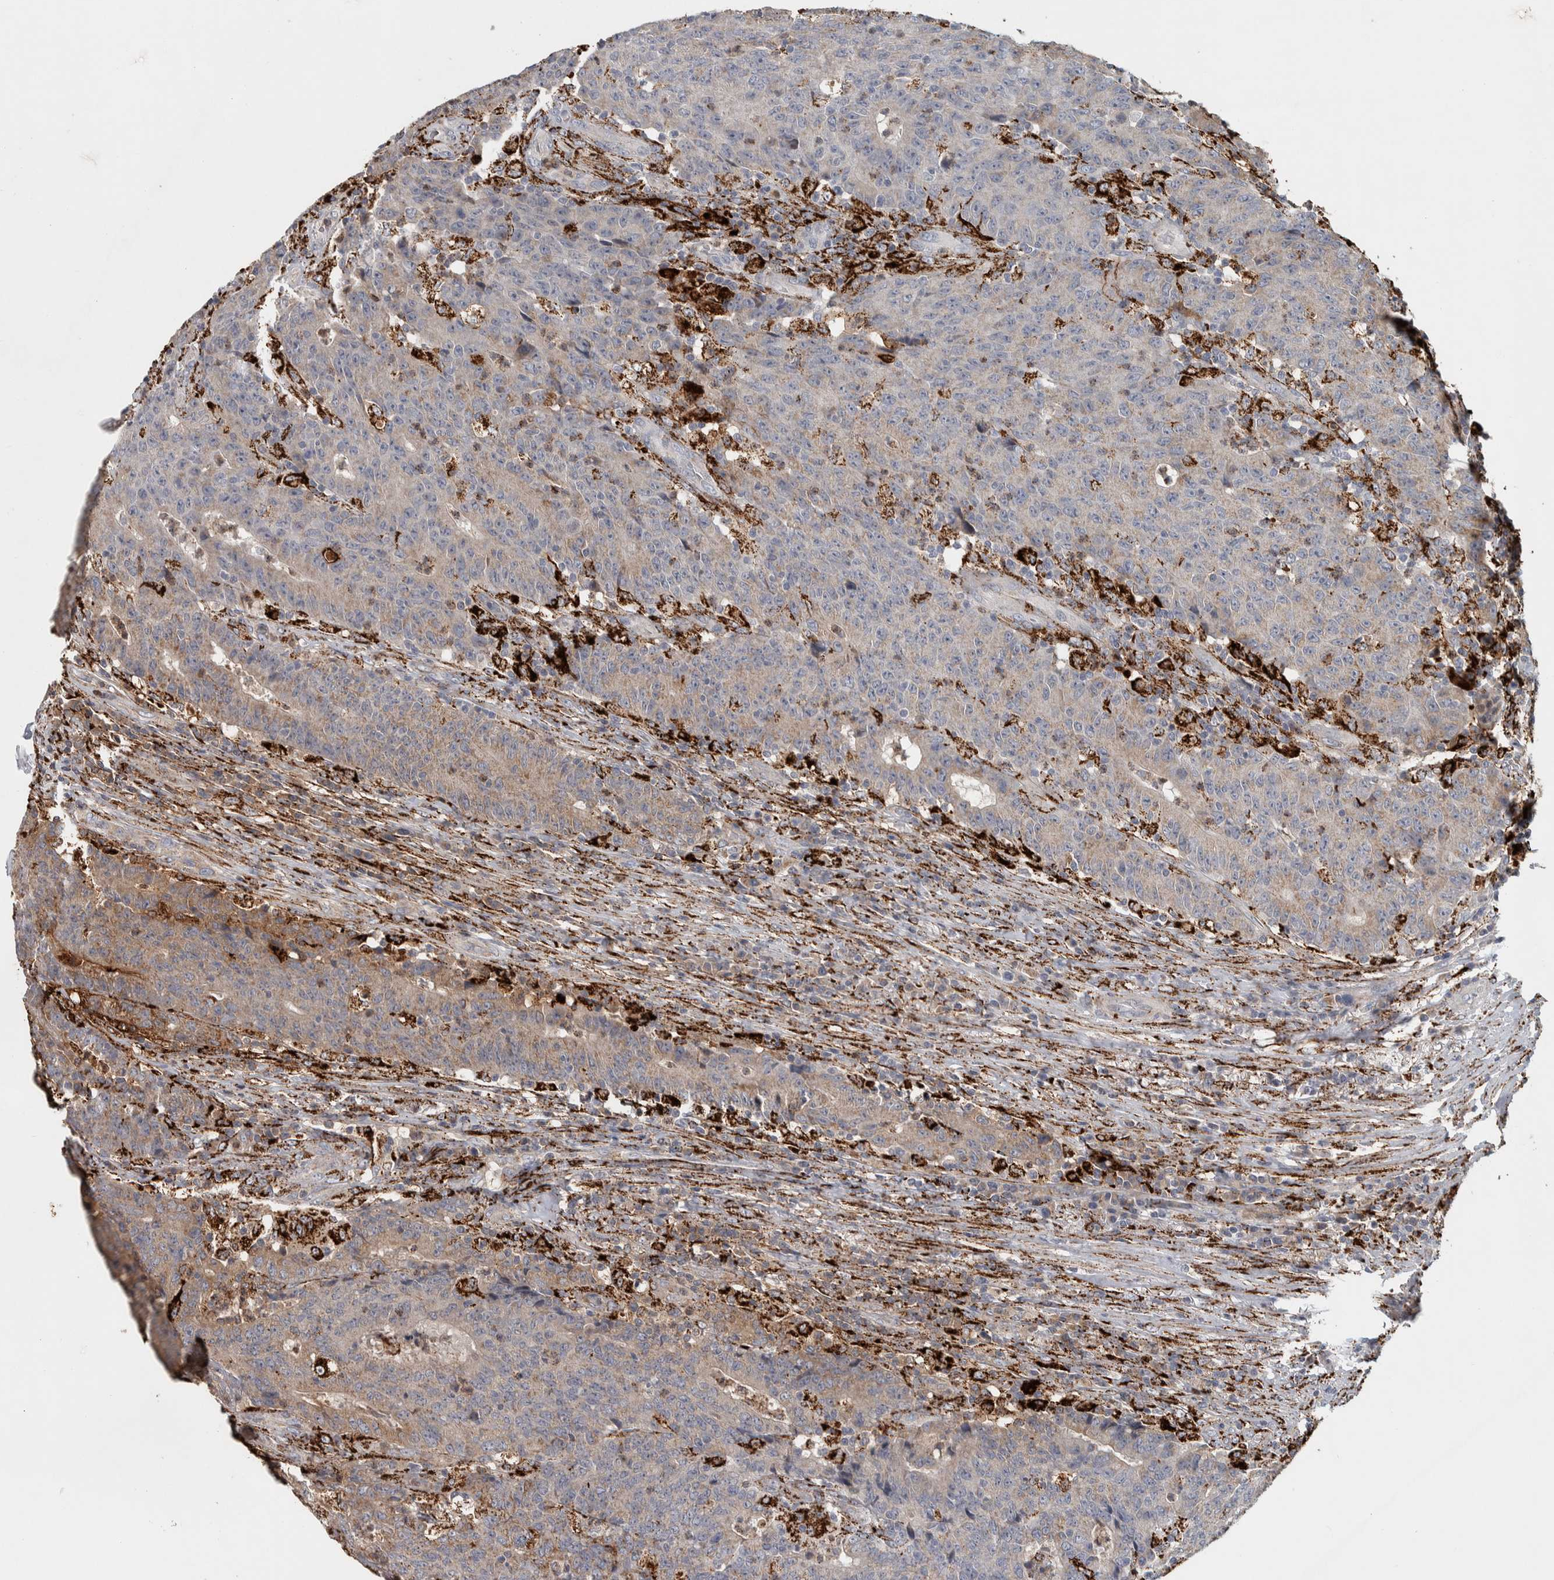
{"staining": {"intensity": "weak", "quantity": "25%-75%", "location": "cytoplasmic/membranous"}, "tissue": "colorectal cancer", "cell_type": "Tumor cells", "image_type": "cancer", "snomed": [{"axis": "morphology", "description": "Normal tissue, NOS"}, {"axis": "morphology", "description": "Adenocarcinoma, NOS"}, {"axis": "topography", "description": "Colon"}], "caption": "There is low levels of weak cytoplasmic/membranous staining in tumor cells of colorectal cancer (adenocarcinoma), as demonstrated by immunohistochemical staining (brown color).", "gene": "FAM78A", "patient": {"sex": "female", "age": 75}}